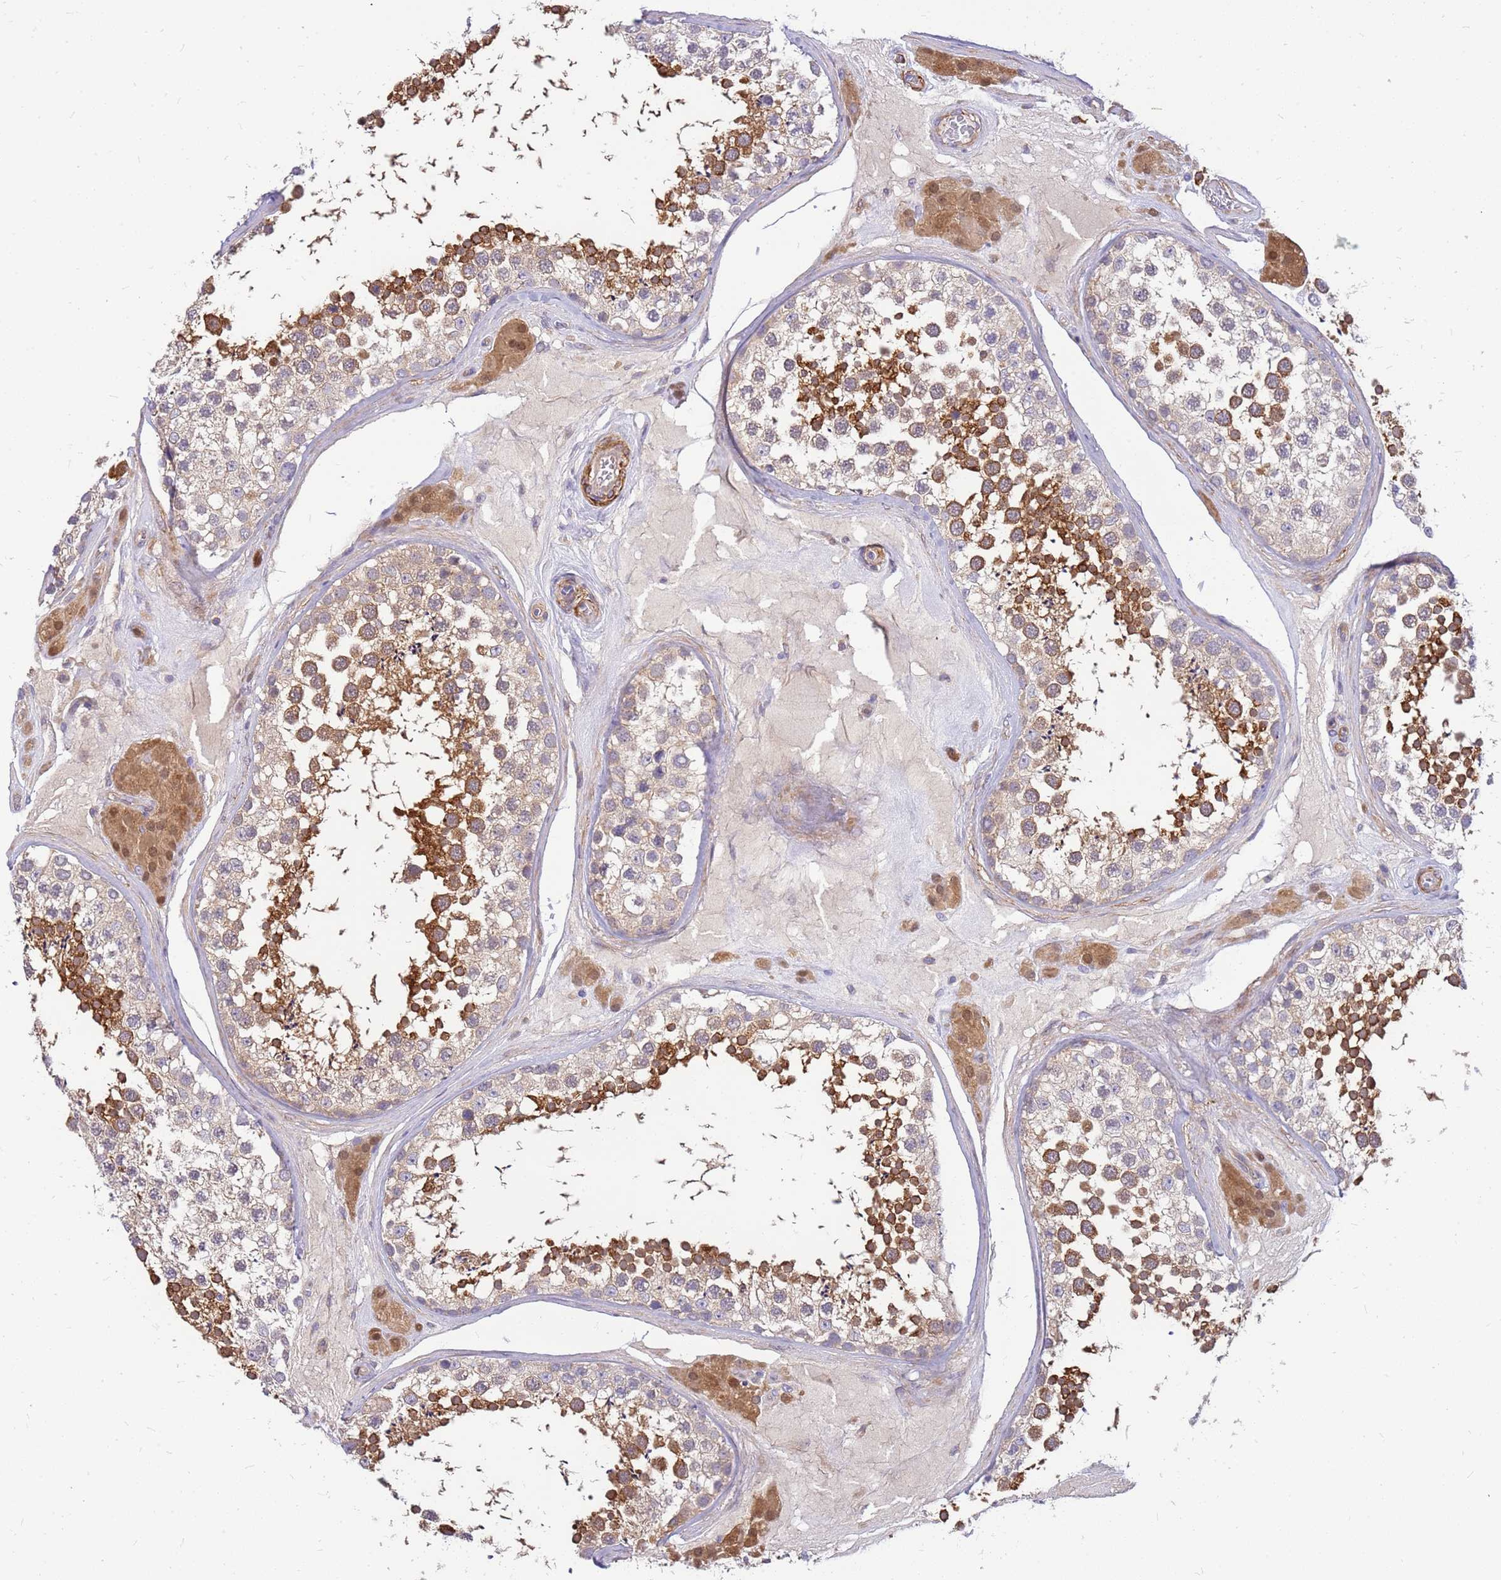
{"staining": {"intensity": "moderate", "quantity": ">75%", "location": "cytoplasmic/membranous"}, "tissue": "testis", "cell_type": "Cells in seminiferous ducts", "image_type": "normal", "snomed": [{"axis": "morphology", "description": "Normal tissue, NOS"}, {"axis": "topography", "description": "Testis"}], "caption": "IHC staining of normal testis, which shows medium levels of moderate cytoplasmic/membranous expression in about >75% of cells in seminiferous ducts indicating moderate cytoplasmic/membranous protein expression. The staining was performed using DAB (3,3'-diaminobenzidine) (brown) for protein detection and nuclei were counterstained in hematoxylin (blue).", "gene": "MVD", "patient": {"sex": "male", "age": 46}}